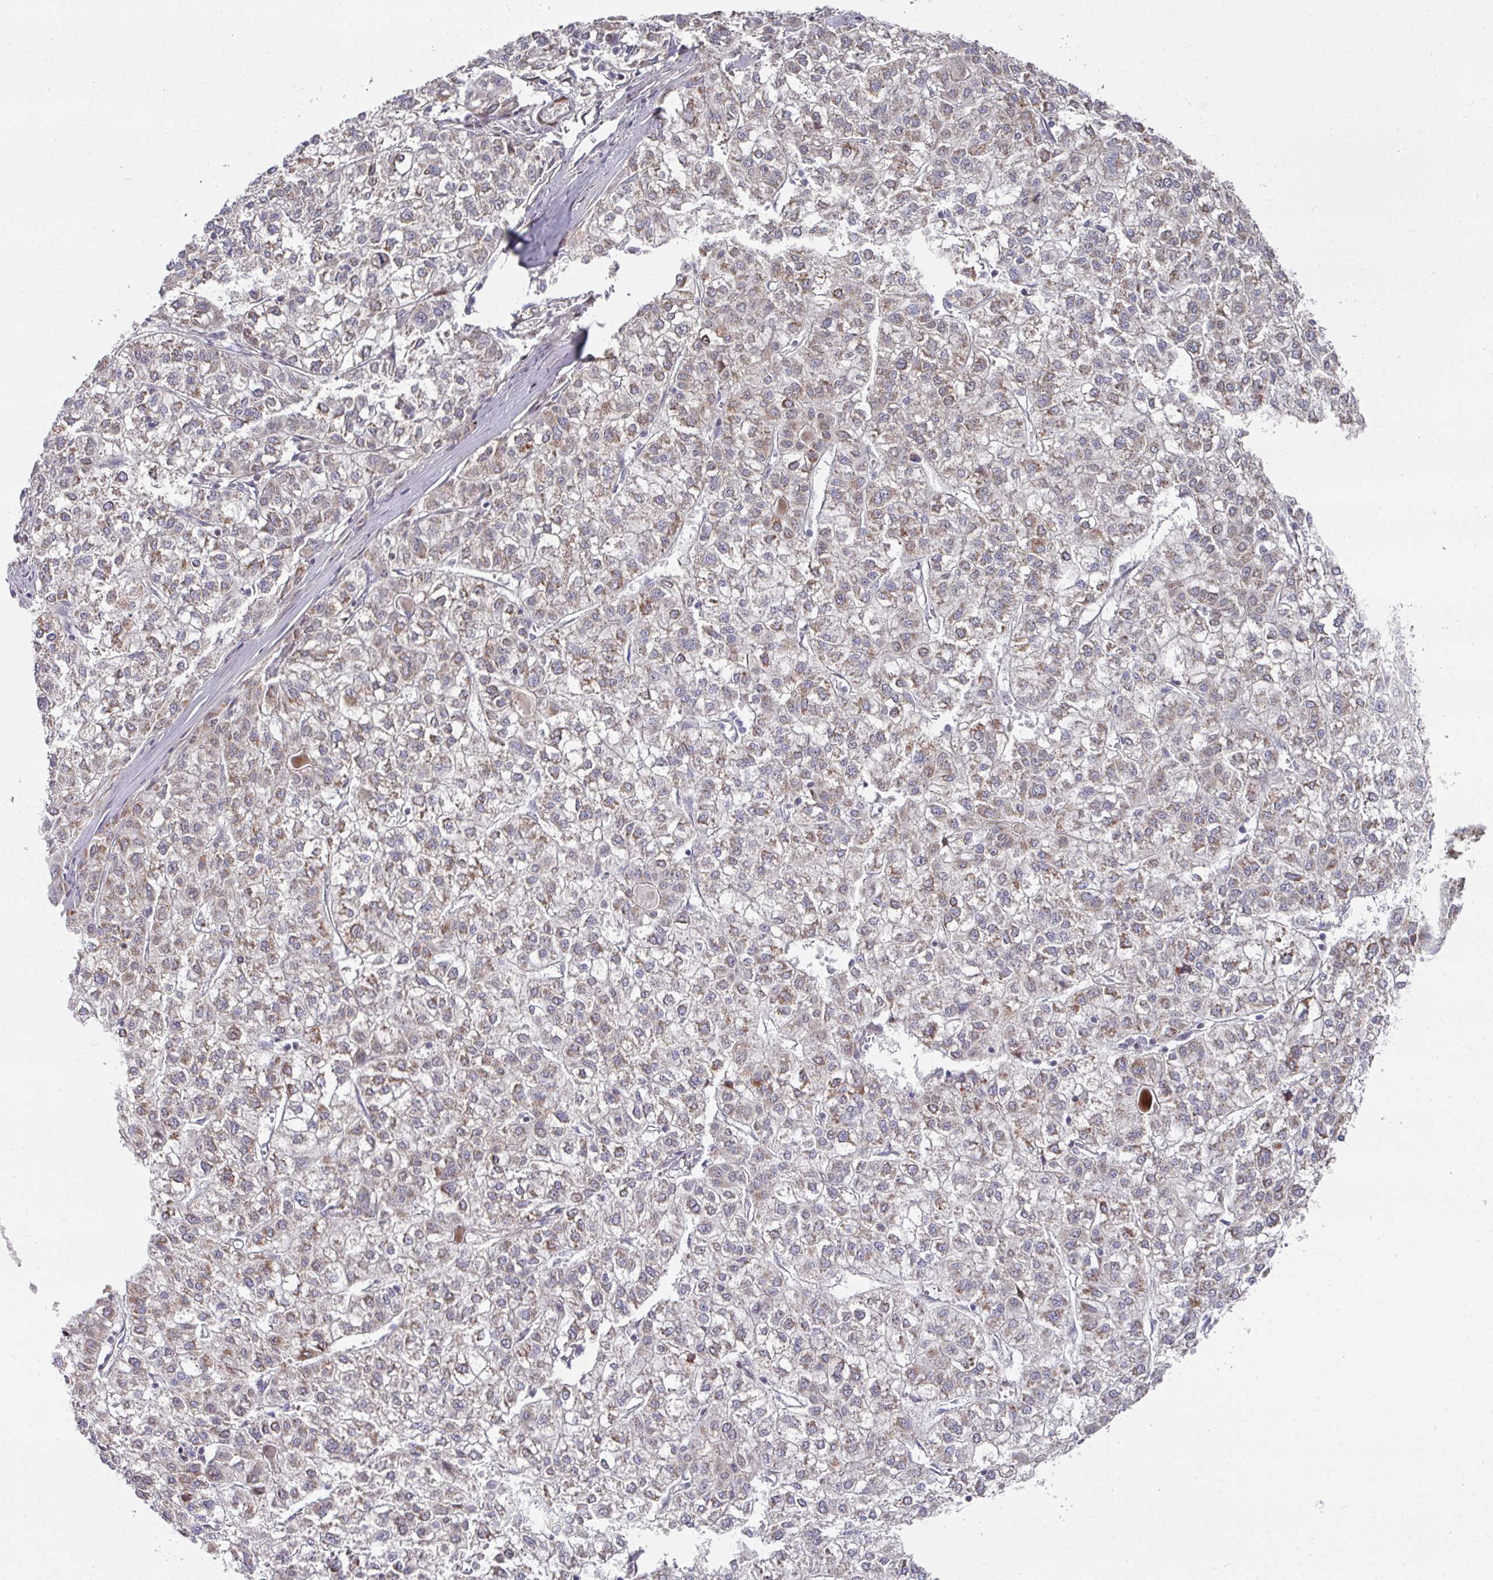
{"staining": {"intensity": "weak", "quantity": "25%-75%", "location": "cytoplasmic/membranous"}, "tissue": "liver cancer", "cell_type": "Tumor cells", "image_type": "cancer", "snomed": [{"axis": "morphology", "description": "Carcinoma, Hepatocellular, NOS"}, {"axis": "topography", "description": "Liver"}], "caption": "DAB immunohistochemical staining of human hepatocellular carcinoma (liver) reveals weak cytoplasmic/membranous protein staining in approximately 25%-75% of tumor cells.", "gene": "CBX7", "patient": {"sex": "female", "age": 43}}